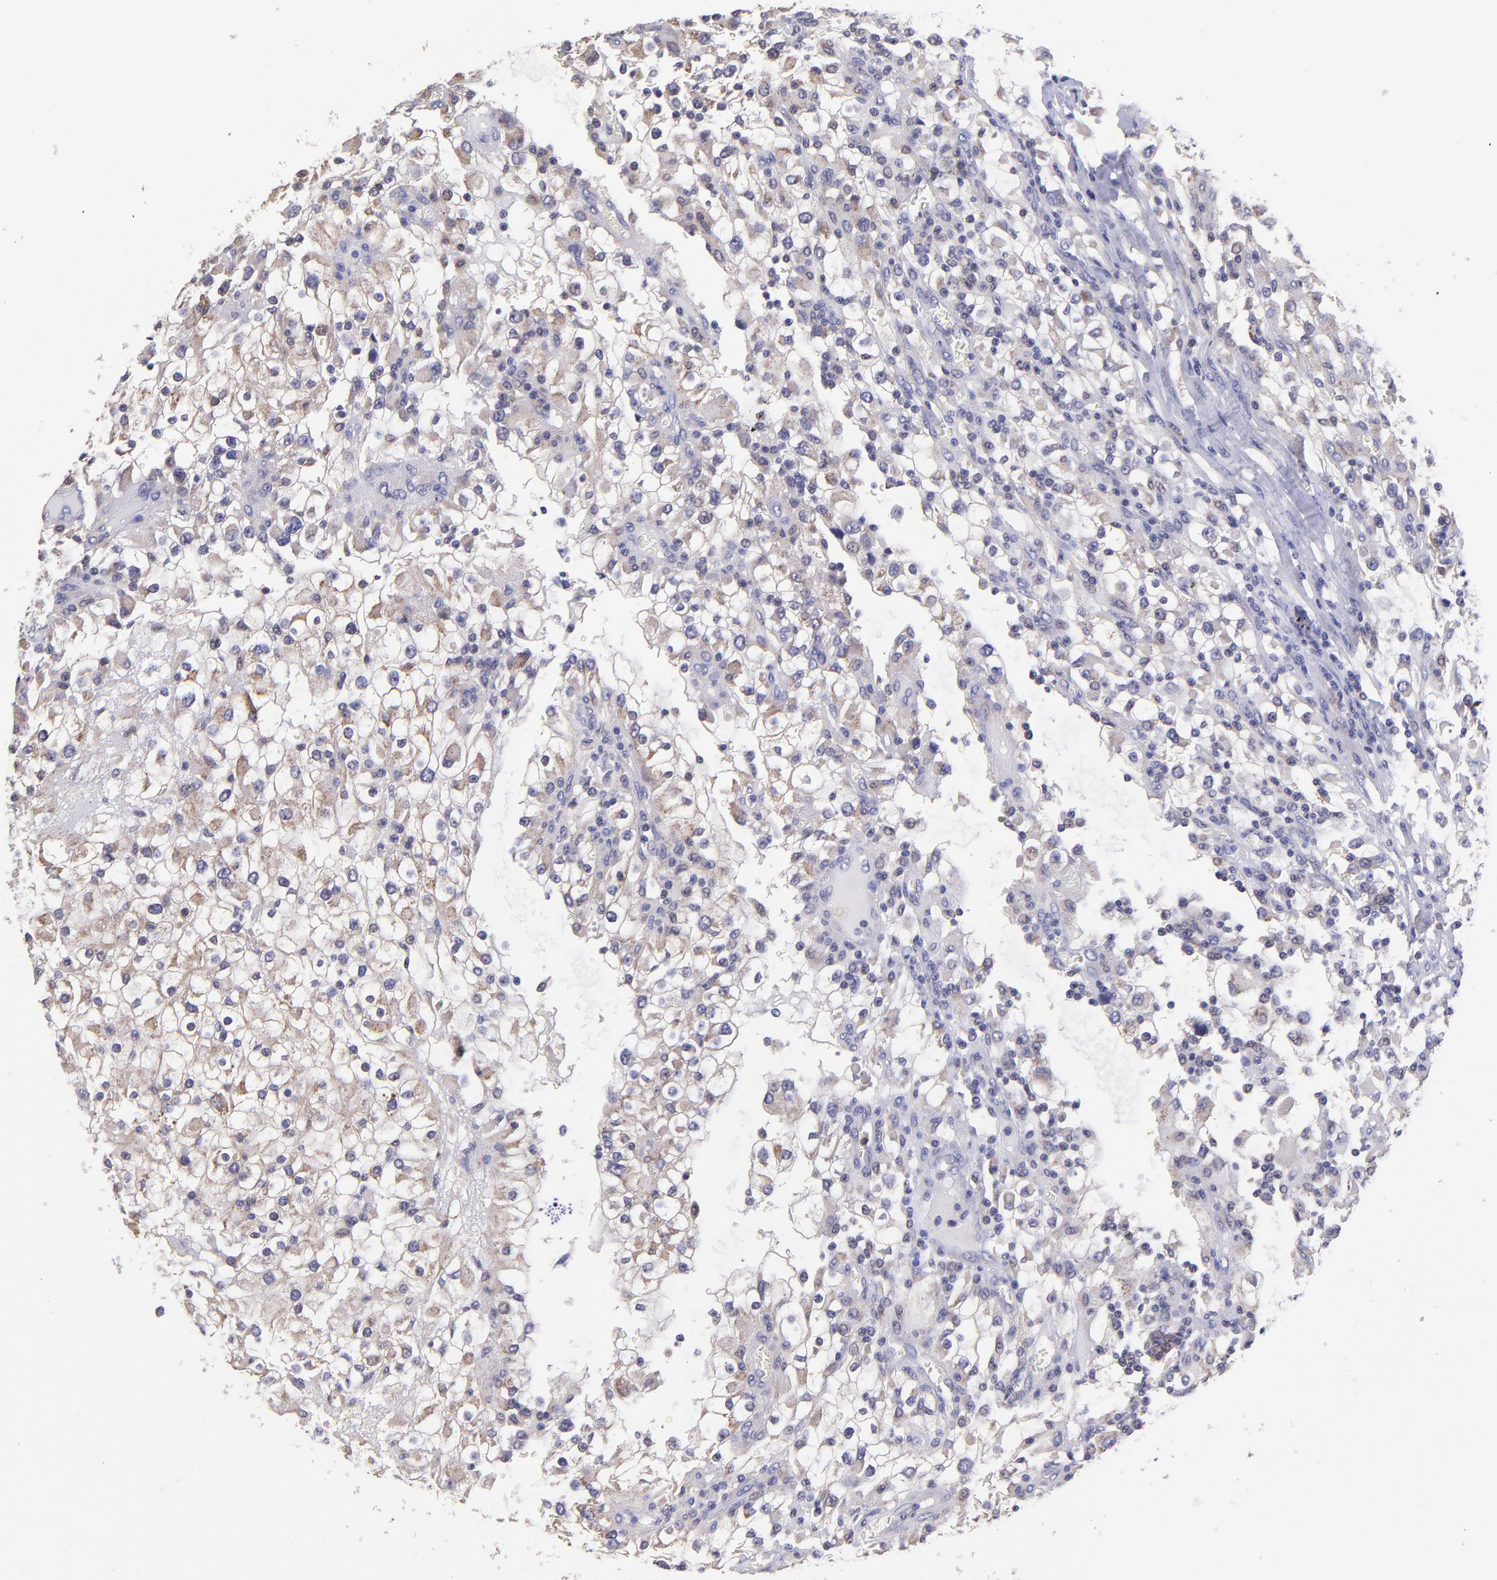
{"staining": {"intensity": "moderate", "quantity": ">75%", "location": "cytoplasmic/membranous"}, "tissue": "renal cancer", "cell_type": "Tumor cells", "image_type": "cancer", "snomed": [{"axis": "morphology", "description": "Adenocarcinoma, NOS"}, {"axis": "topography", "description": "Kidney"}], "caption": "Protein positivity by immunohistochemistry exhibits moderate cytoplasmic/membranous expression in approximately >75% of tumor cells in renal cancer (adenocarcinoma).", "gene": "NSF", "patient": {"sex": "female", "age": 52}}